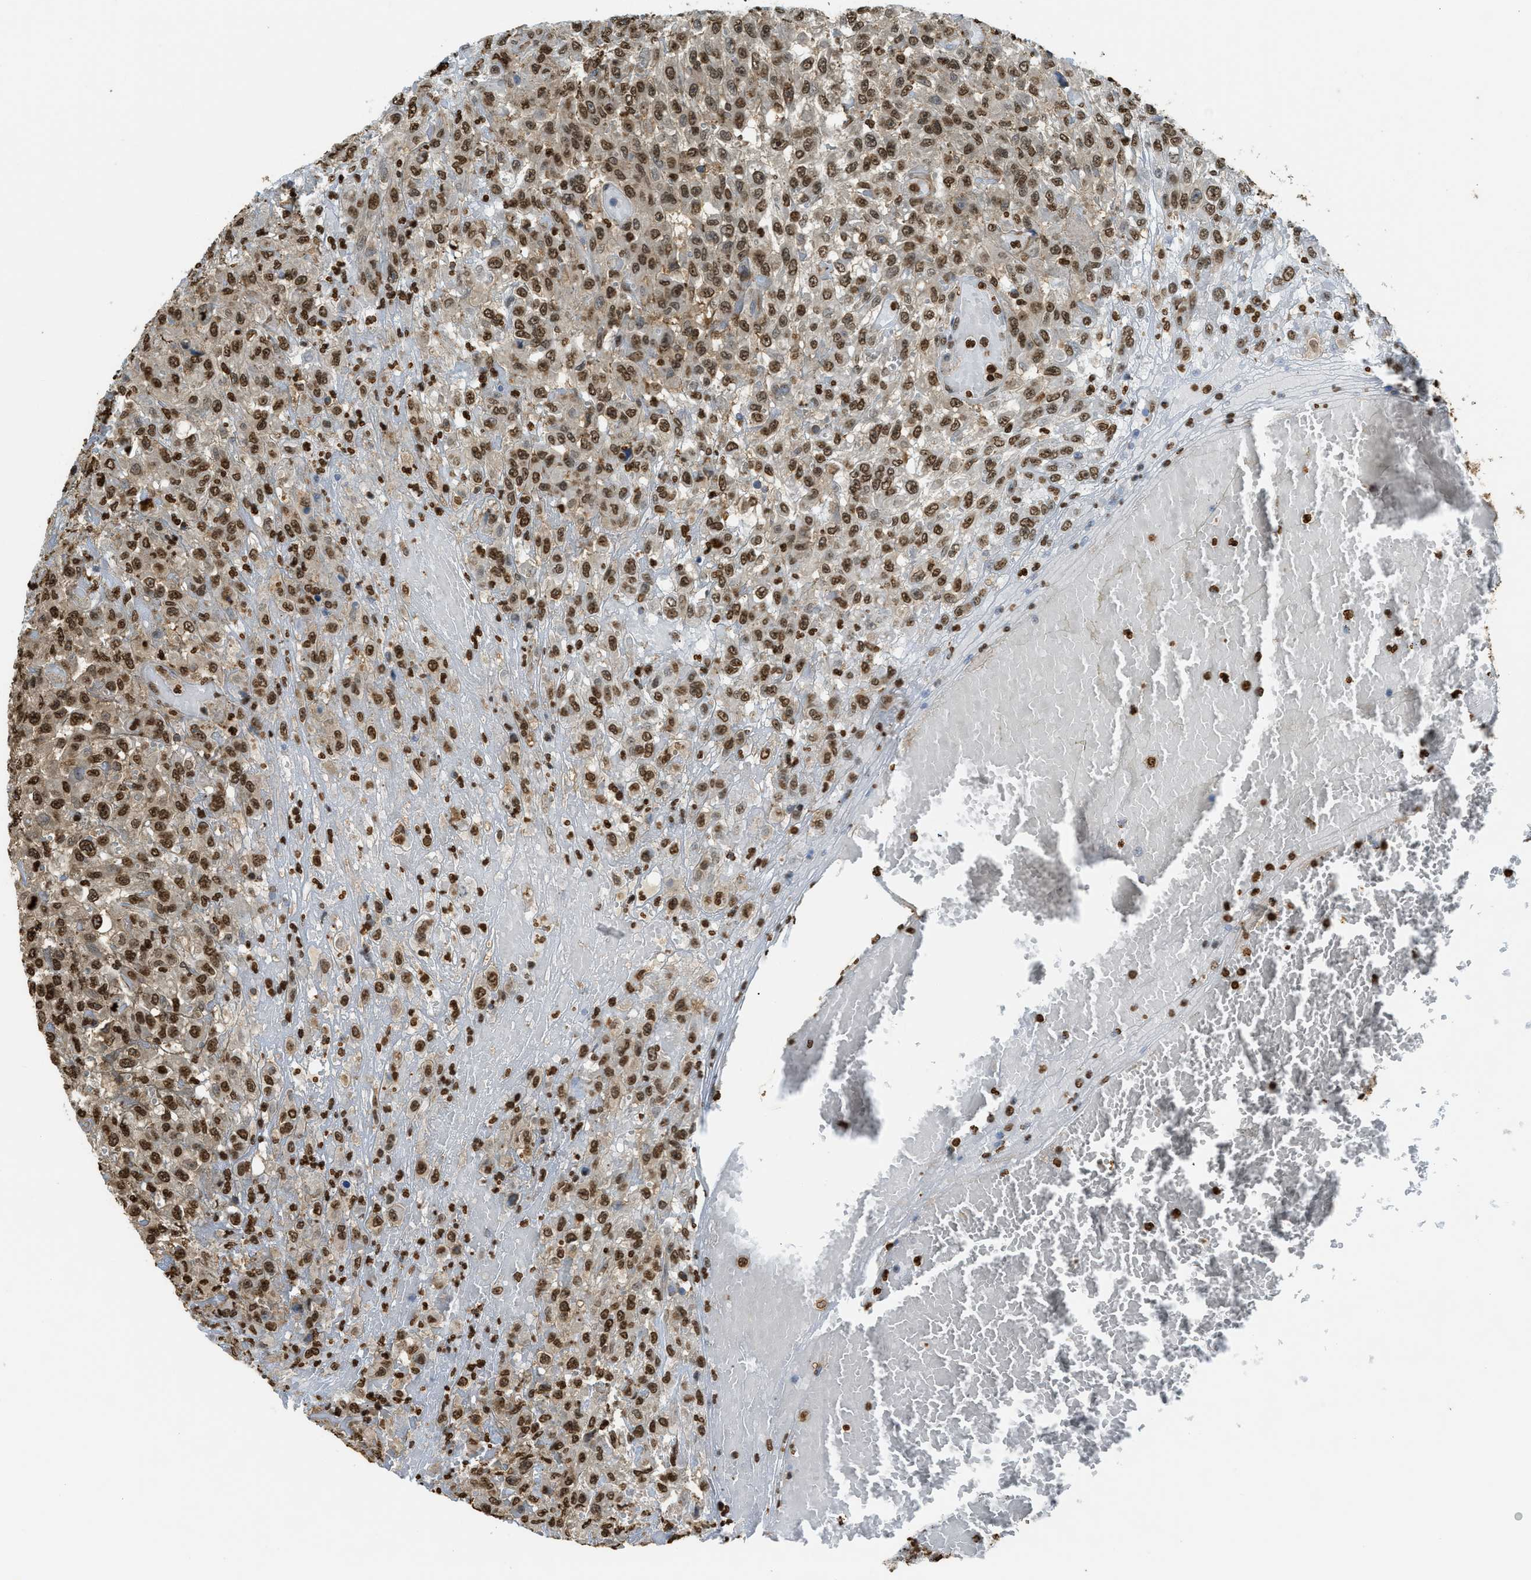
{"staining": {"intensity": "strong", "quantity": ">75%", "location": "nuclear"}, "tissue": "urothelial cancer", "cell_type": "Tumor cells", "image_type": "cancer", "snomed": [{"axis": "morphology", "description": "Urothelial carcinoma, High grade"}, {"axis": "topography", "description": "Urinary bladder"}], "caption": "Tumor cells demonstrate strong nuclear staining in approximately >75% of cells in urothelial cancer.", "gene": "NR5A2", "patient": {"sex": "male", "age": 46}}